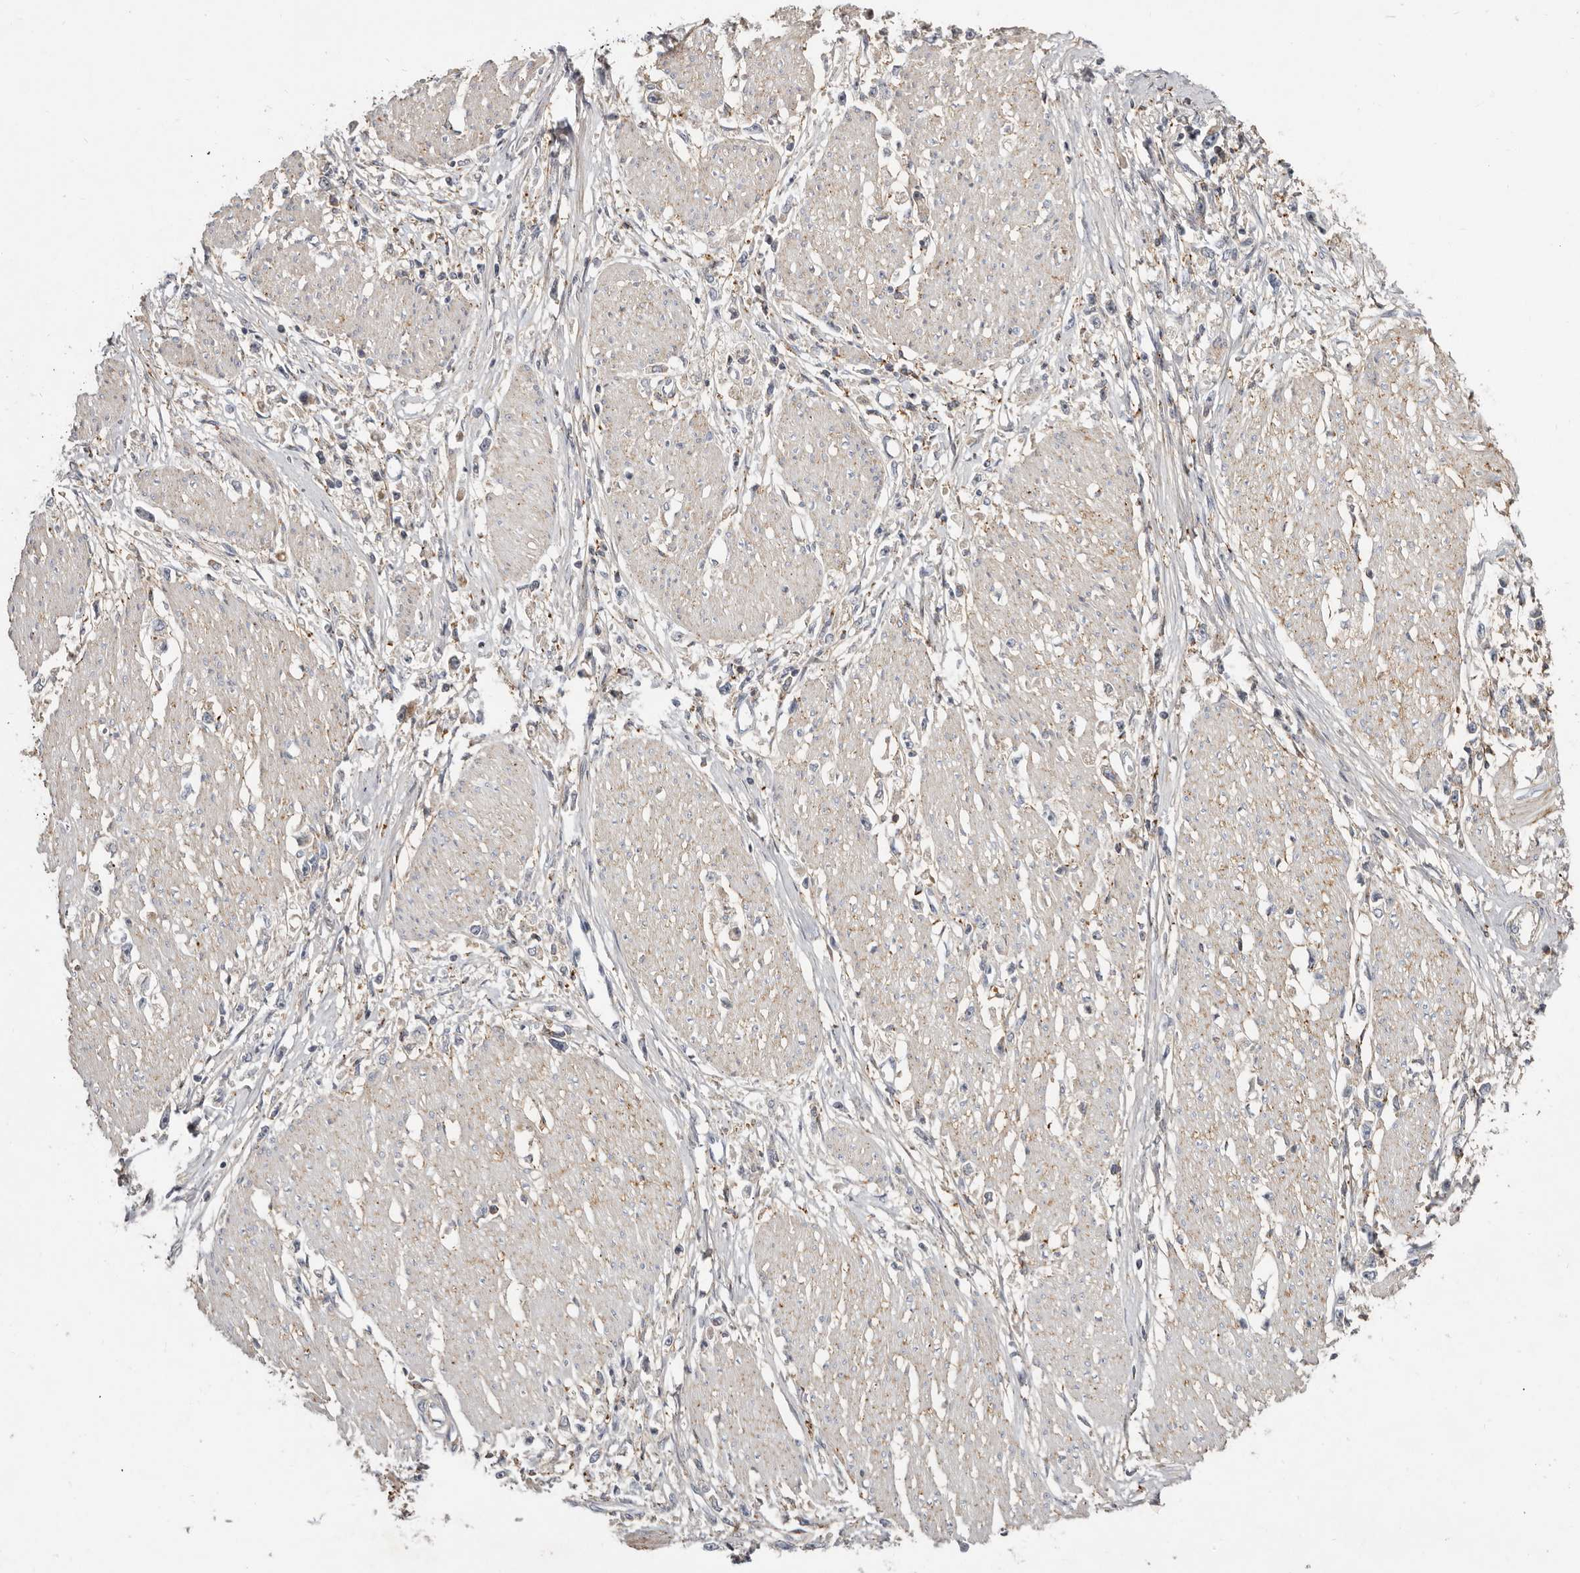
{"staining": {"intensity": "weak", "quantity": "<25%", "location": "cytoplasmic/membranous"}, "tissue": "stomach cancer", "cell_type": "Tumor cells", "image_type": "cancer", "snomed": [{"axis": "morphology", "description": "Adenocarcinoma, NOS"}, {"axis": "topography", "description": "Stomach"}], "caption": "A micrograph of human stomach cancer is negative for staining in tumor cells.", "gene": "KIF26B", "patient": {"sex": "female", "age": 59}}